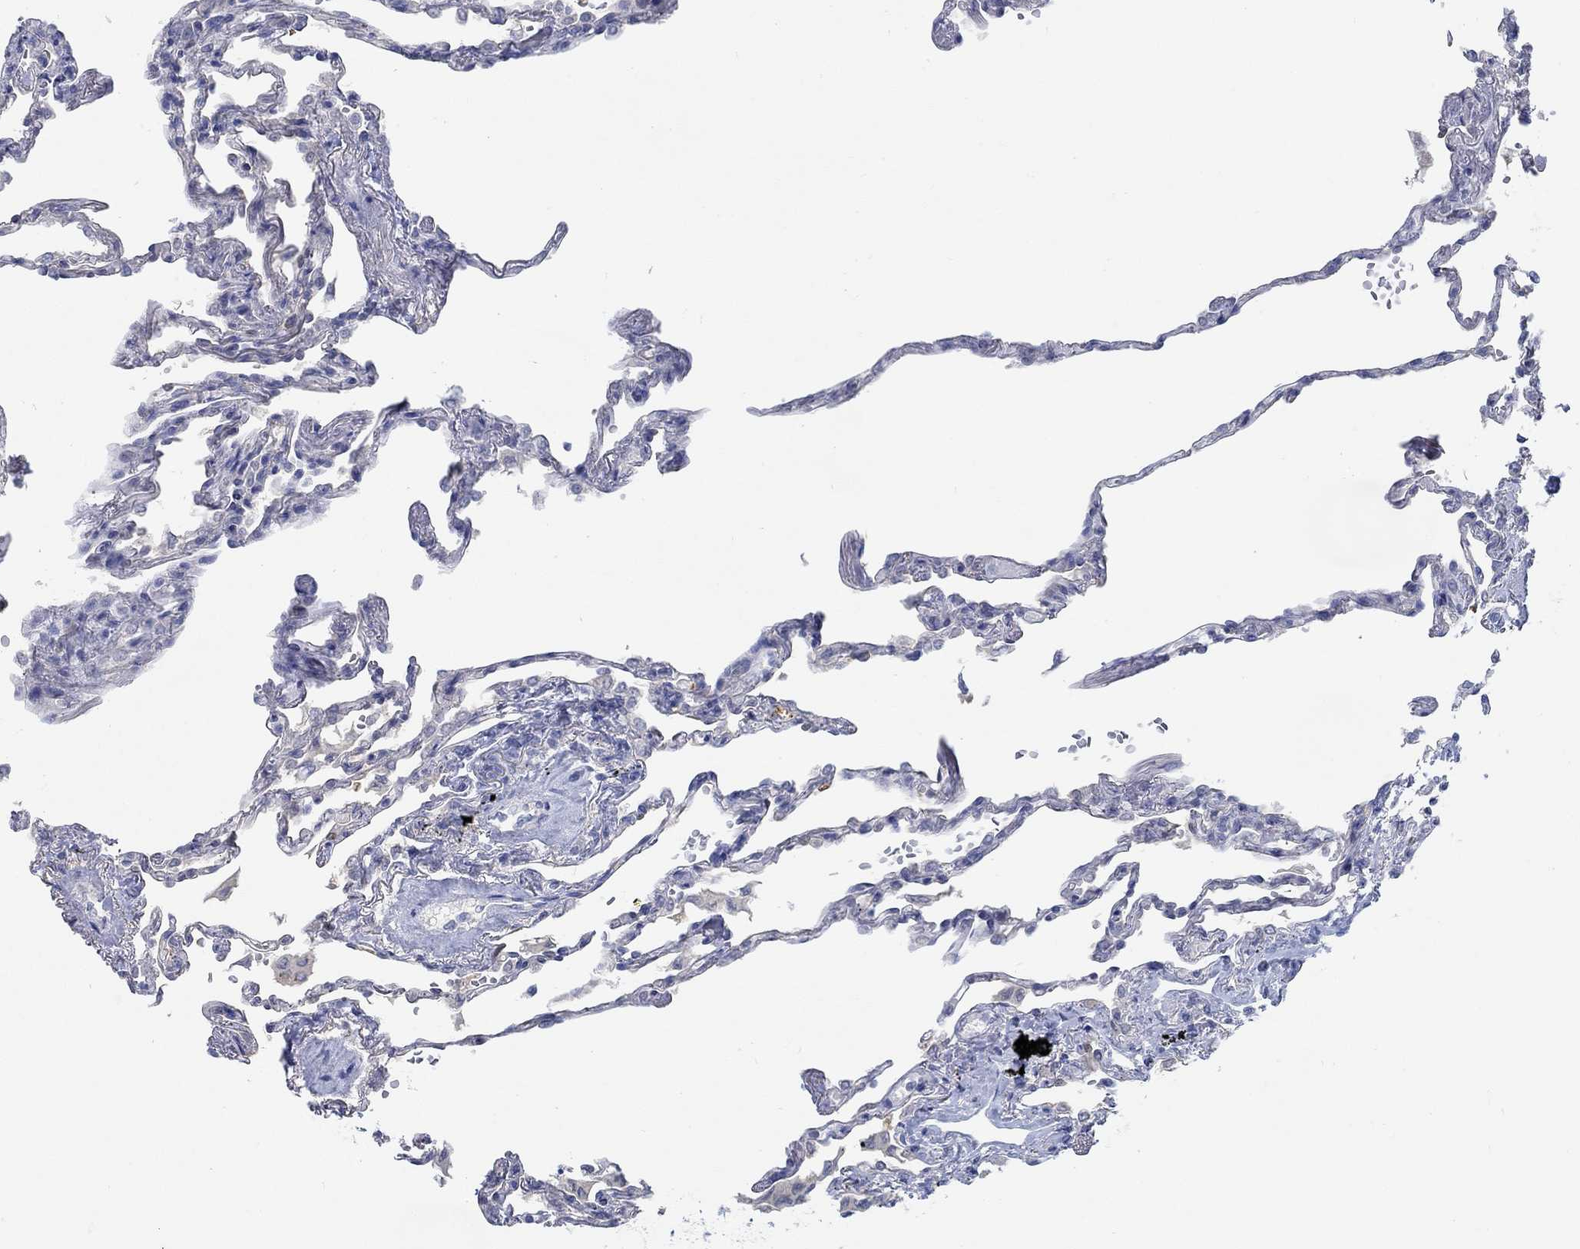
{"staining": {"intensity": "negative", "quantity": "none", "location": "none"}, "tissue": "lung", "cell_type": "Alveolar cells", "image_type": "normal", "snomed": [{"axis": "morphology", "description": "Normal tissue, NOS"}, {"axis": "topography", "description": "Lung"}], "caption": "This image is of benign lung stained with immunohistochemistry (IHC) to label a protein in brown with the nuclei are counter-stained blue. There is no staining in alveolar cells.", "gene": "TEKT4", "patient": {"sex": "male", "age": 78}}